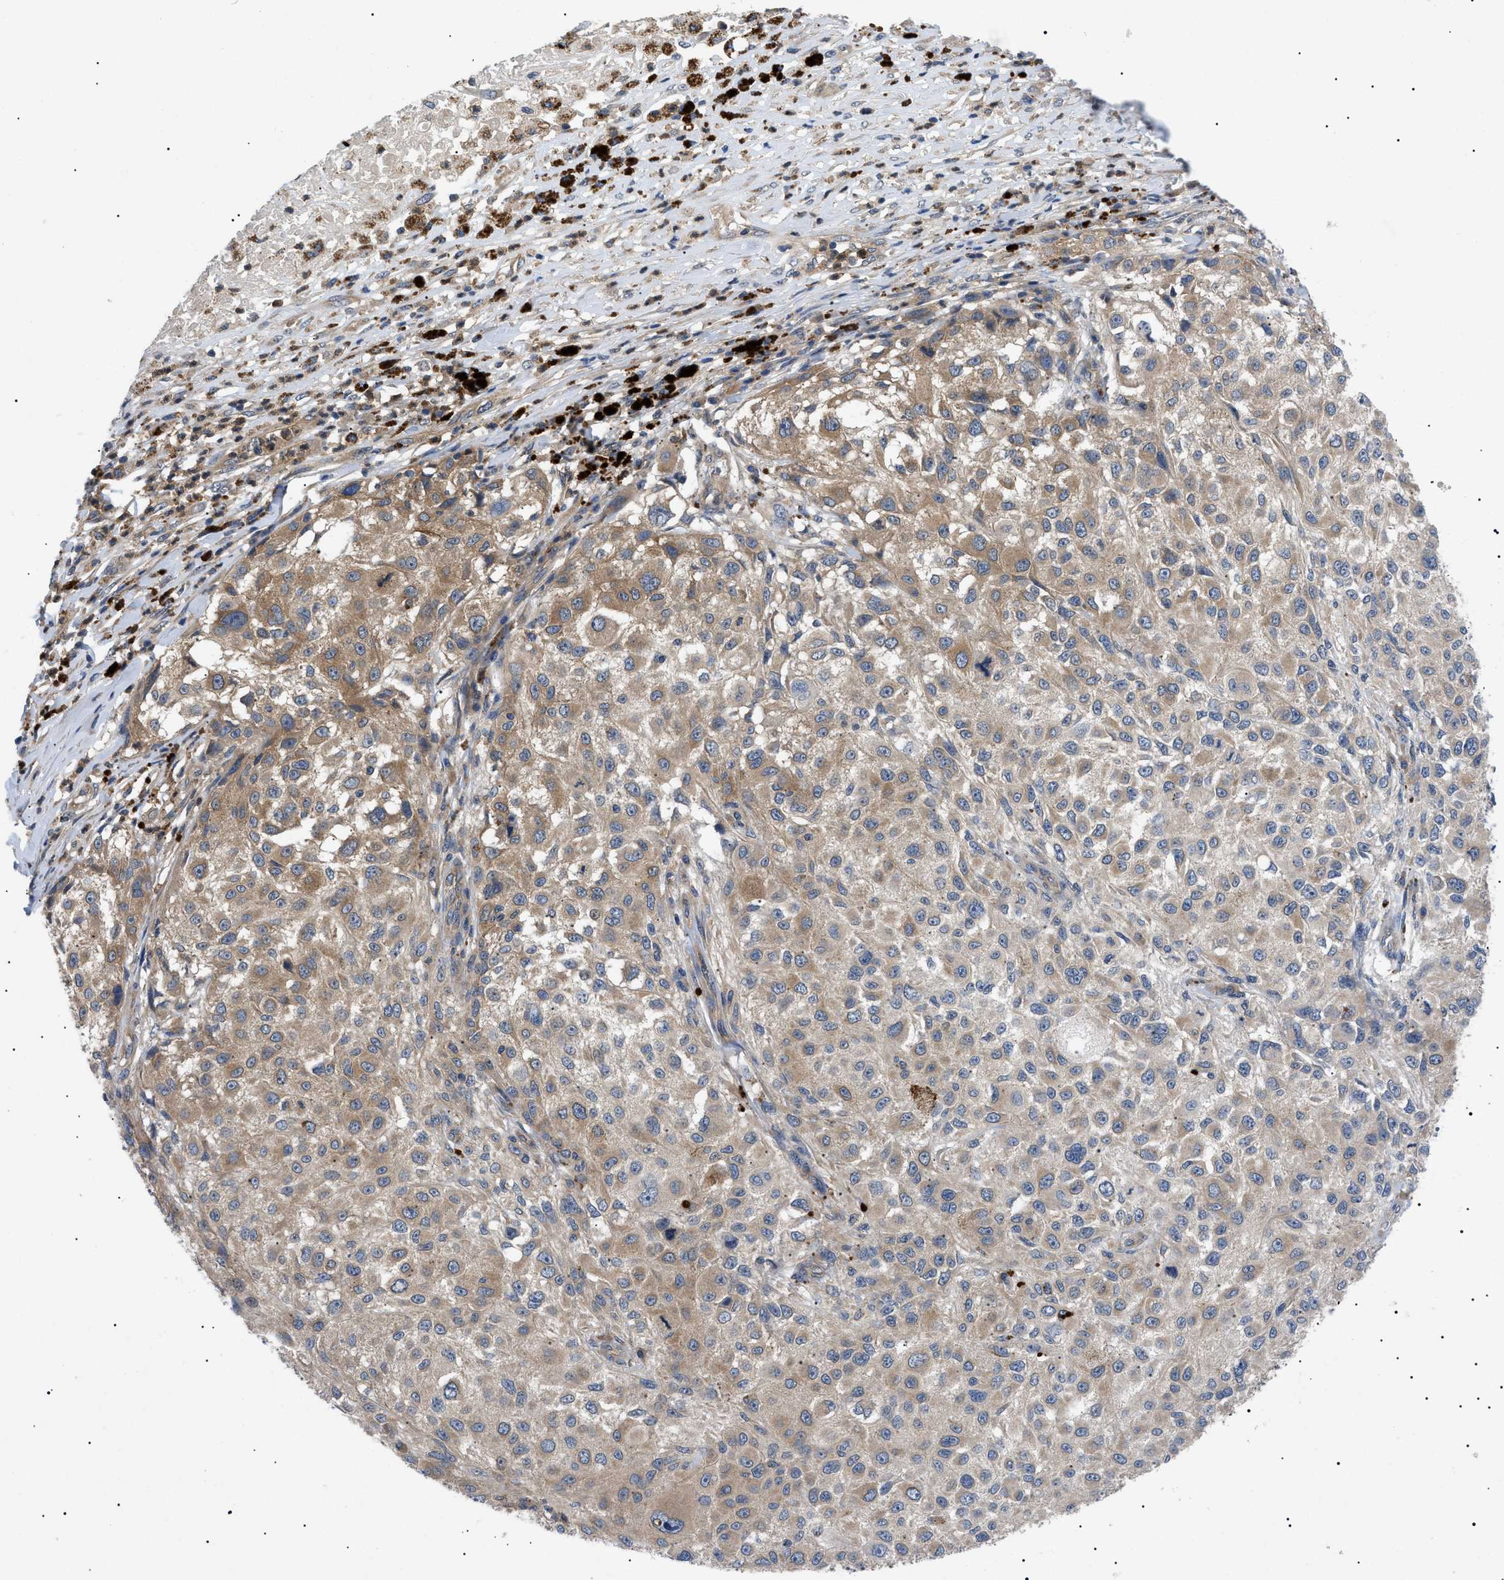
{"staining": {"intensity": "moderate", "quantity": ">75%", "location": "cytoplasmic/membranous"}, "tissue": "melanoma", "cell_type": "Tumor cells", "image_type": "cancer", "snomed": [{"axis": "morphology", "description": "Necrosis, NOS"}, {"axis": "morphology", "description": "Malignant melanoma, NOS"}, {"axis": "topography", "description": "Skin"}], "caption": "Malignant melanoma stained with a protein marker shows moderate staining in tumor cells.", "gene": "RIPK1", "patient": {"sex": "female", "age": 87}}